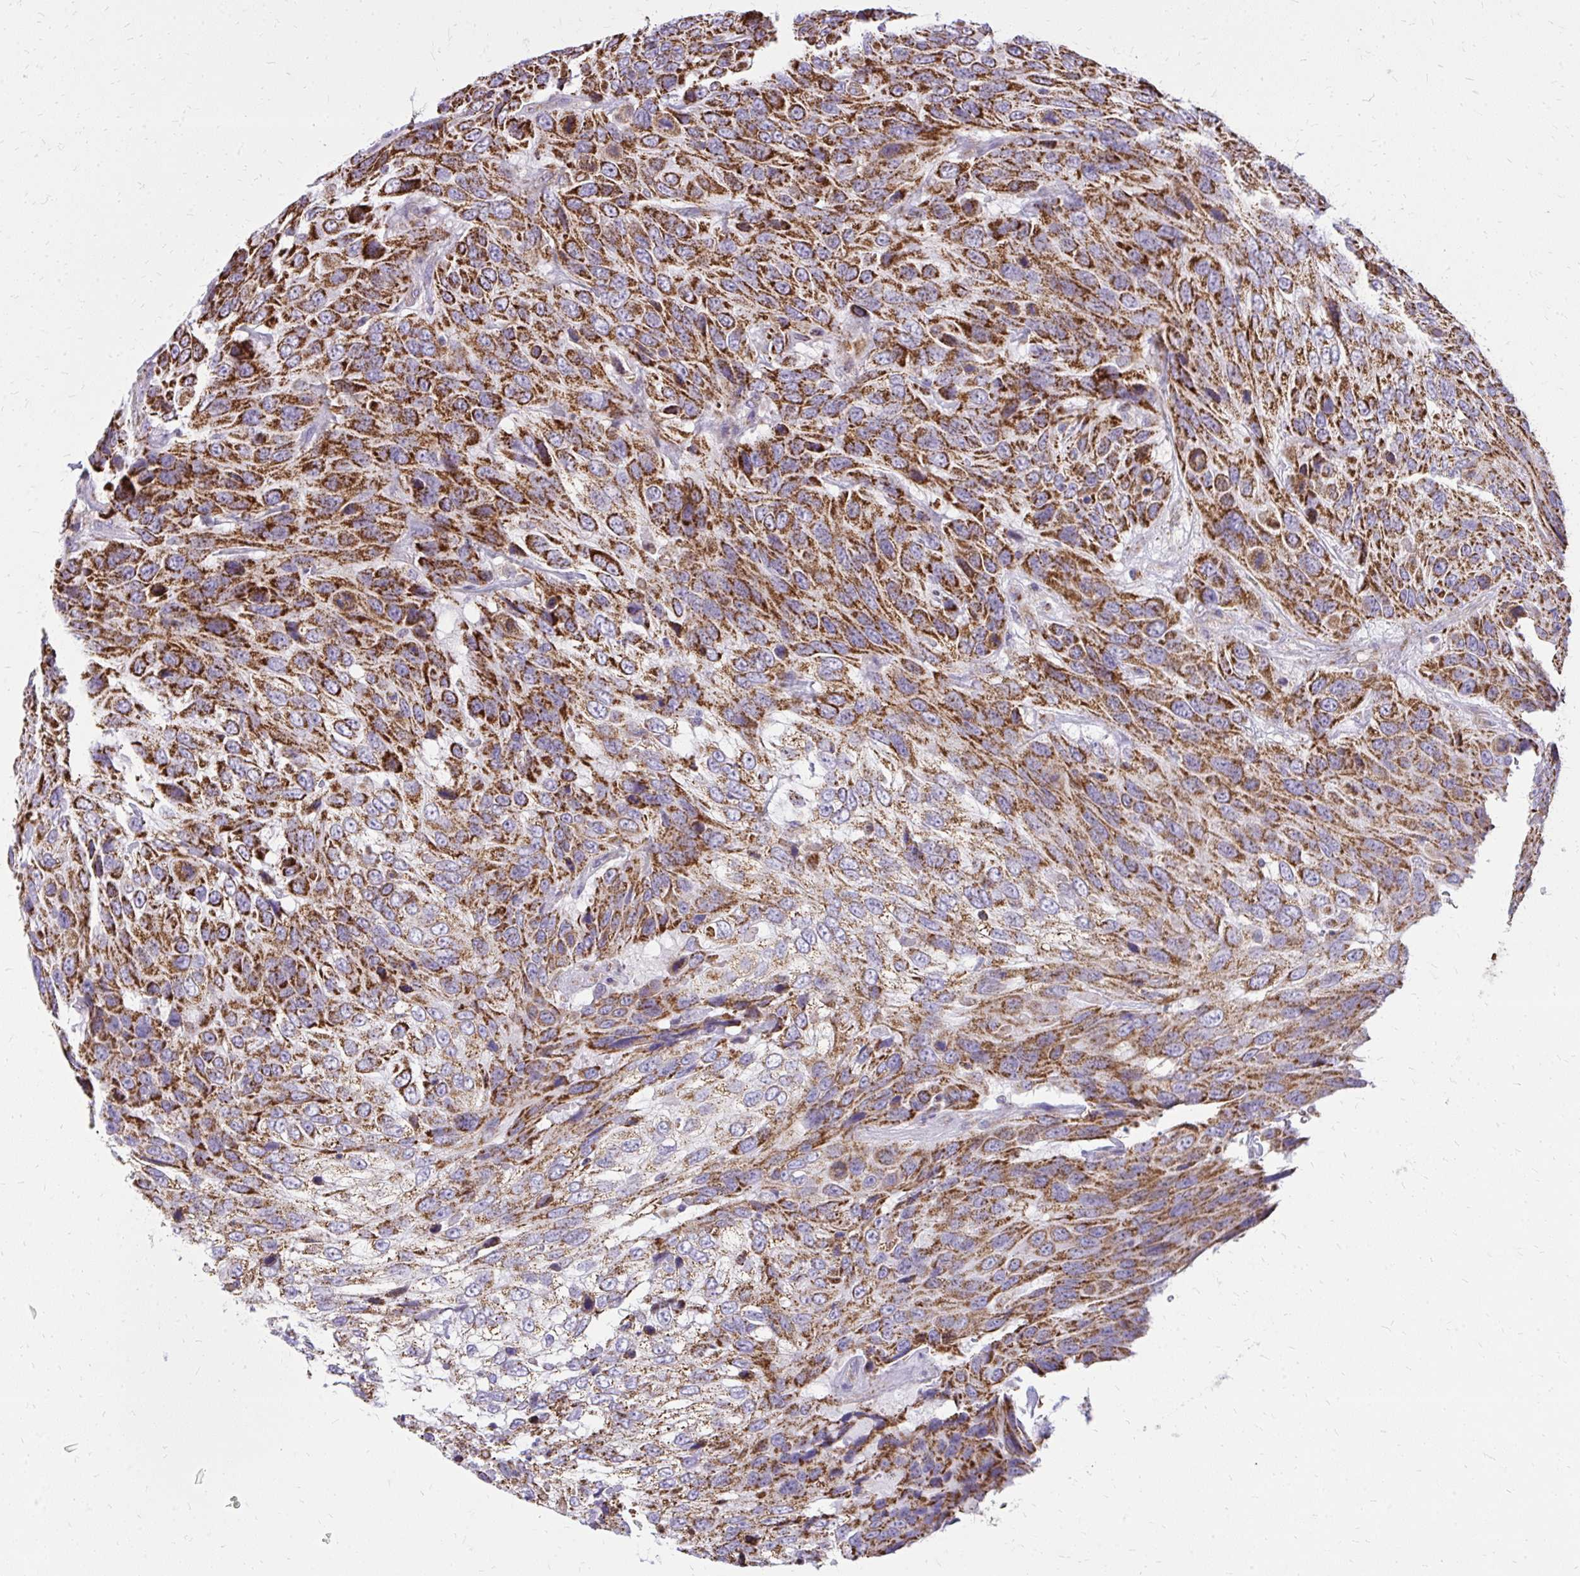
{"staining": {"intensity": "strong", "quantity": ">75%", "location": "cytoplasmic/membranous"}, "tissue": "urothelial cancer", "cell_type": "Tumor cells", "image_type": "cancer", "snomed": [{"axis": "morphology", "description": "Urothelial carcinoma, High grade"}, {"axis": "topography", "description": "Urinary bladder"}], "caption": "Protein expression analysis of high-grade urothelial carcinoma exhibits strong cytoplasmic/membranous expression in approximately >75% of tumor cells.", "gene": "IFIT1", "patient": {"sex": "female", "age": 70}}